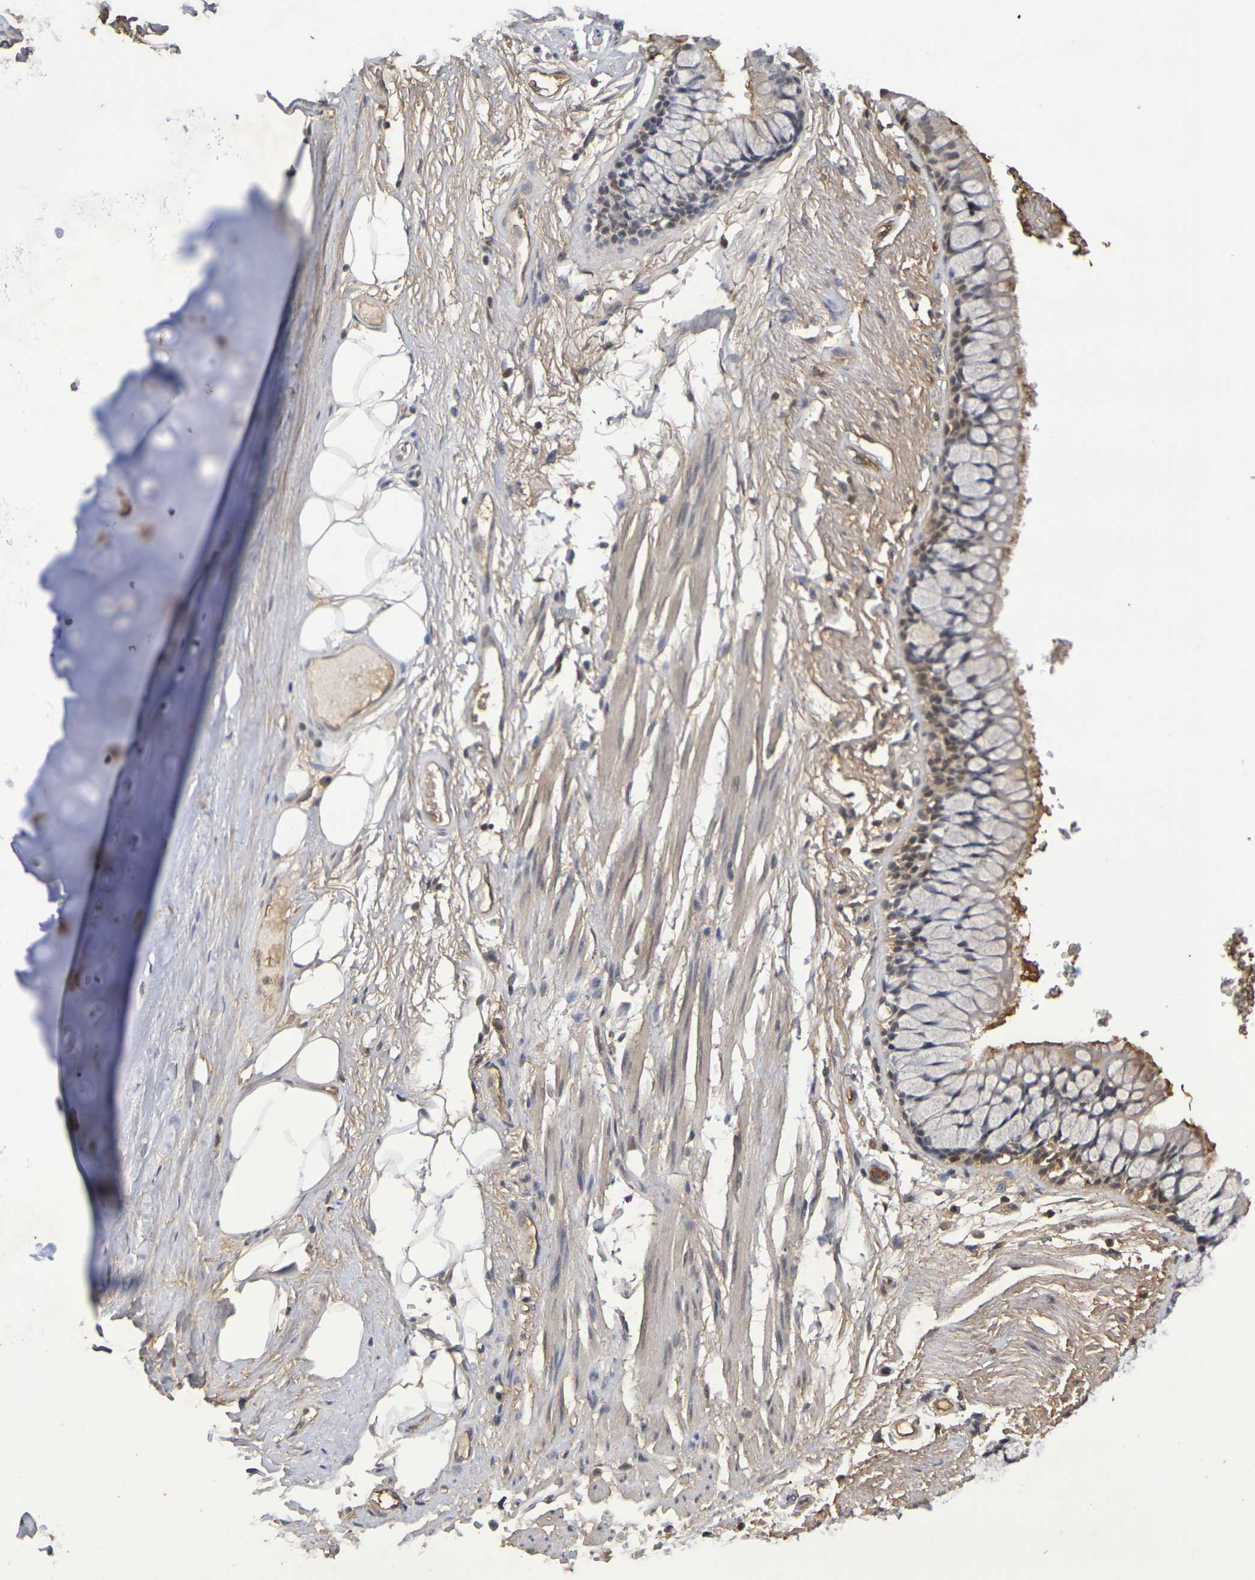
{"staining": {"intensity": "weak", "quantity": "25%-75%", "location": "cytoplasmic/membranous"}, "tissue": "adipose tissue", "cell_type": "Adipocytes", "image_type": "normal", "snomed": [{"axis": "morphology", "description": "Normal tissue, NOS"}, {"axis": "topography", "description": "Cartilage tissue"}, {"axis": "topography", "description": "Bronchus"}], "caption": "Adipose tissue stained with immunohistochemistry (IHC) exhibits weak cytoplasmic/membranous staining in approximately 25%-75% of adipocytes.", "gene": "TERF2", "patient": {"sex": "female", "age": 73}}